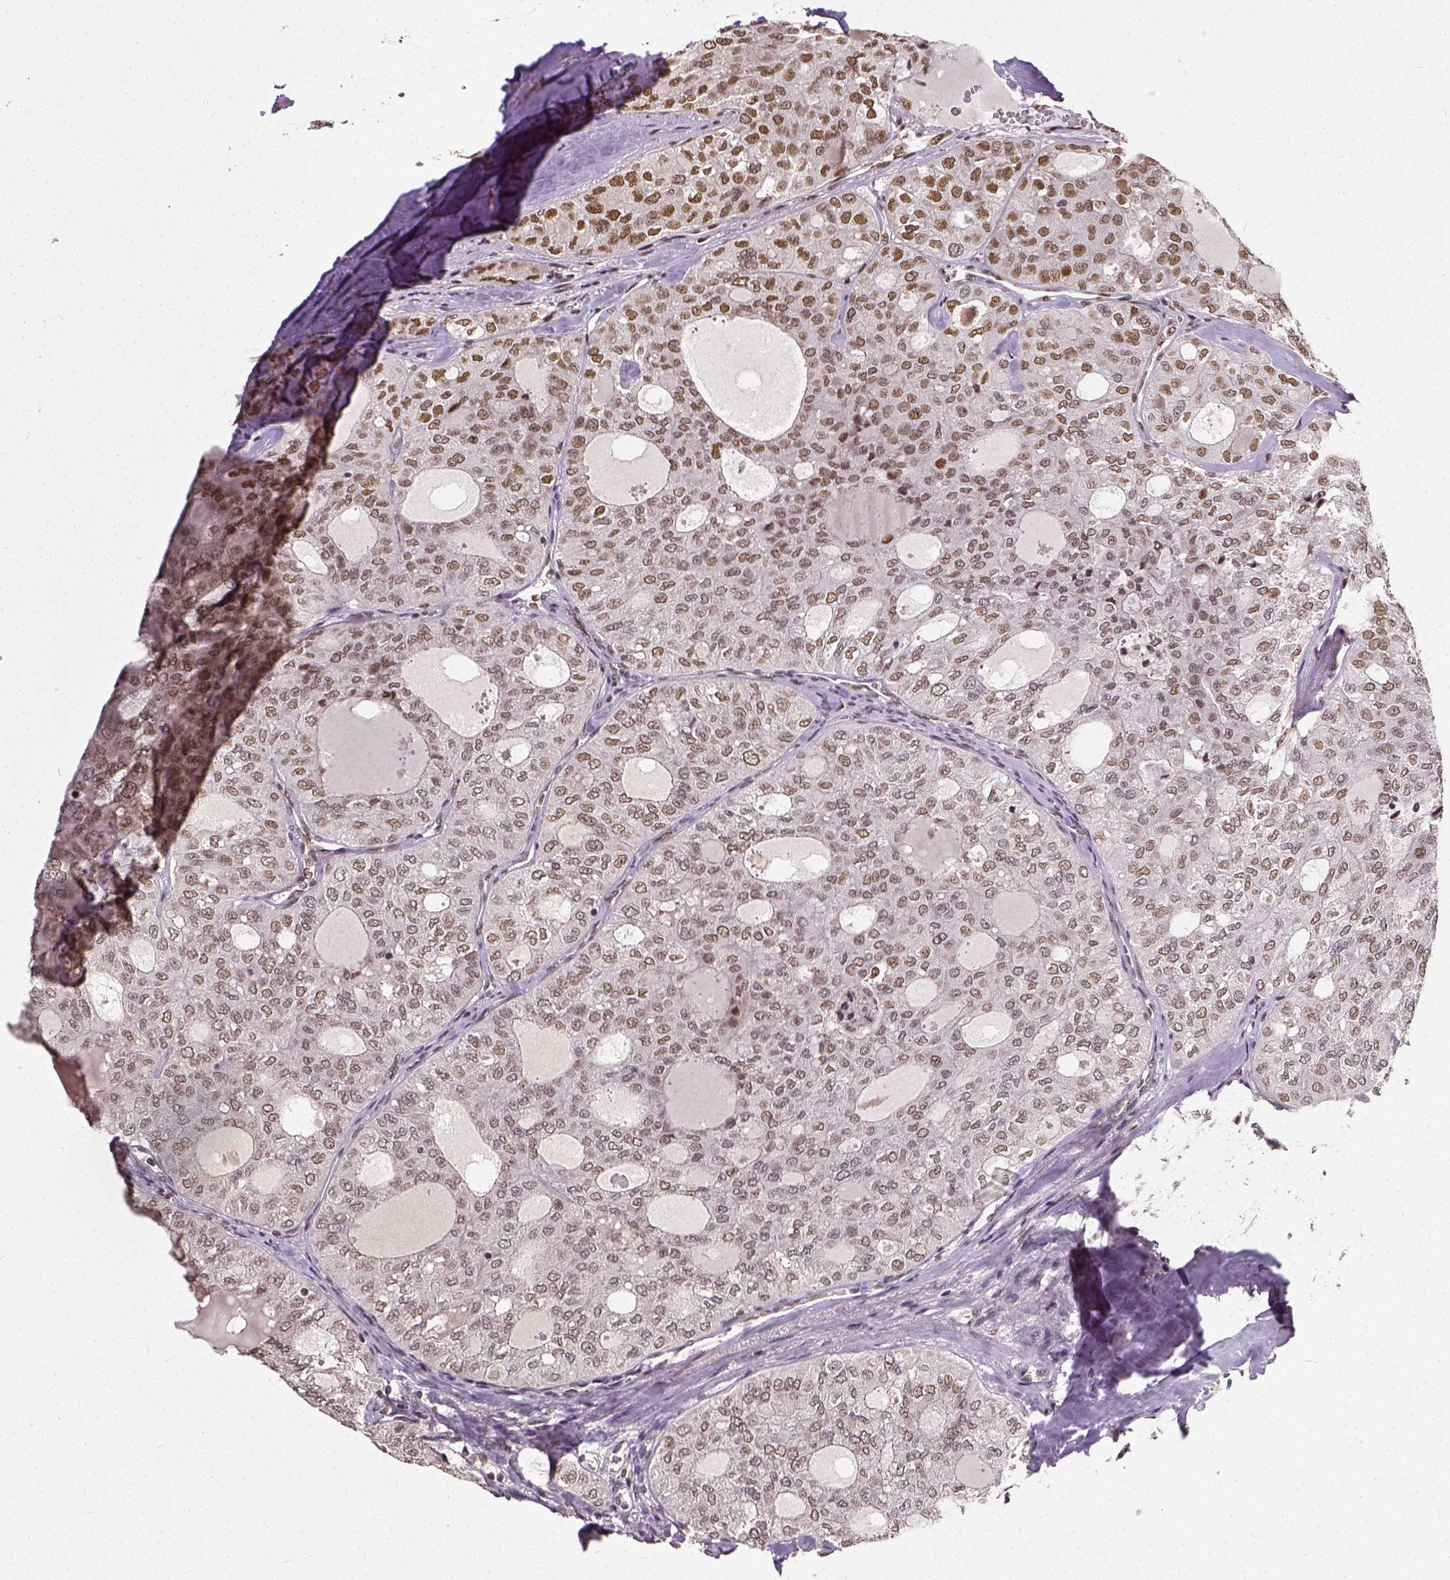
{"staining": {"intensity": "strong", "quantity": "25%-75%", "location": "nuclear"}, "tissue": "thyroid cancer", "cell_type": "Tumor cells", "image_type": "cancer", "snomed": [{"axis": "morphology", "description": "Follicular adenoma carcinoma, NOS"}, {"axis": "topography", "description": "Thyroid gland"}], "caption": "A high amount of strong nuclear staining is appreciated in approximately 25%-75% of tumor cells in thyroid cancer tissue. (DAB (3,3'-diaminobenzidine) = brown stain, brightfield microscopy at high magnification).", "gene": "ATRX", "patient": {"sex": "male", "age": 75}}